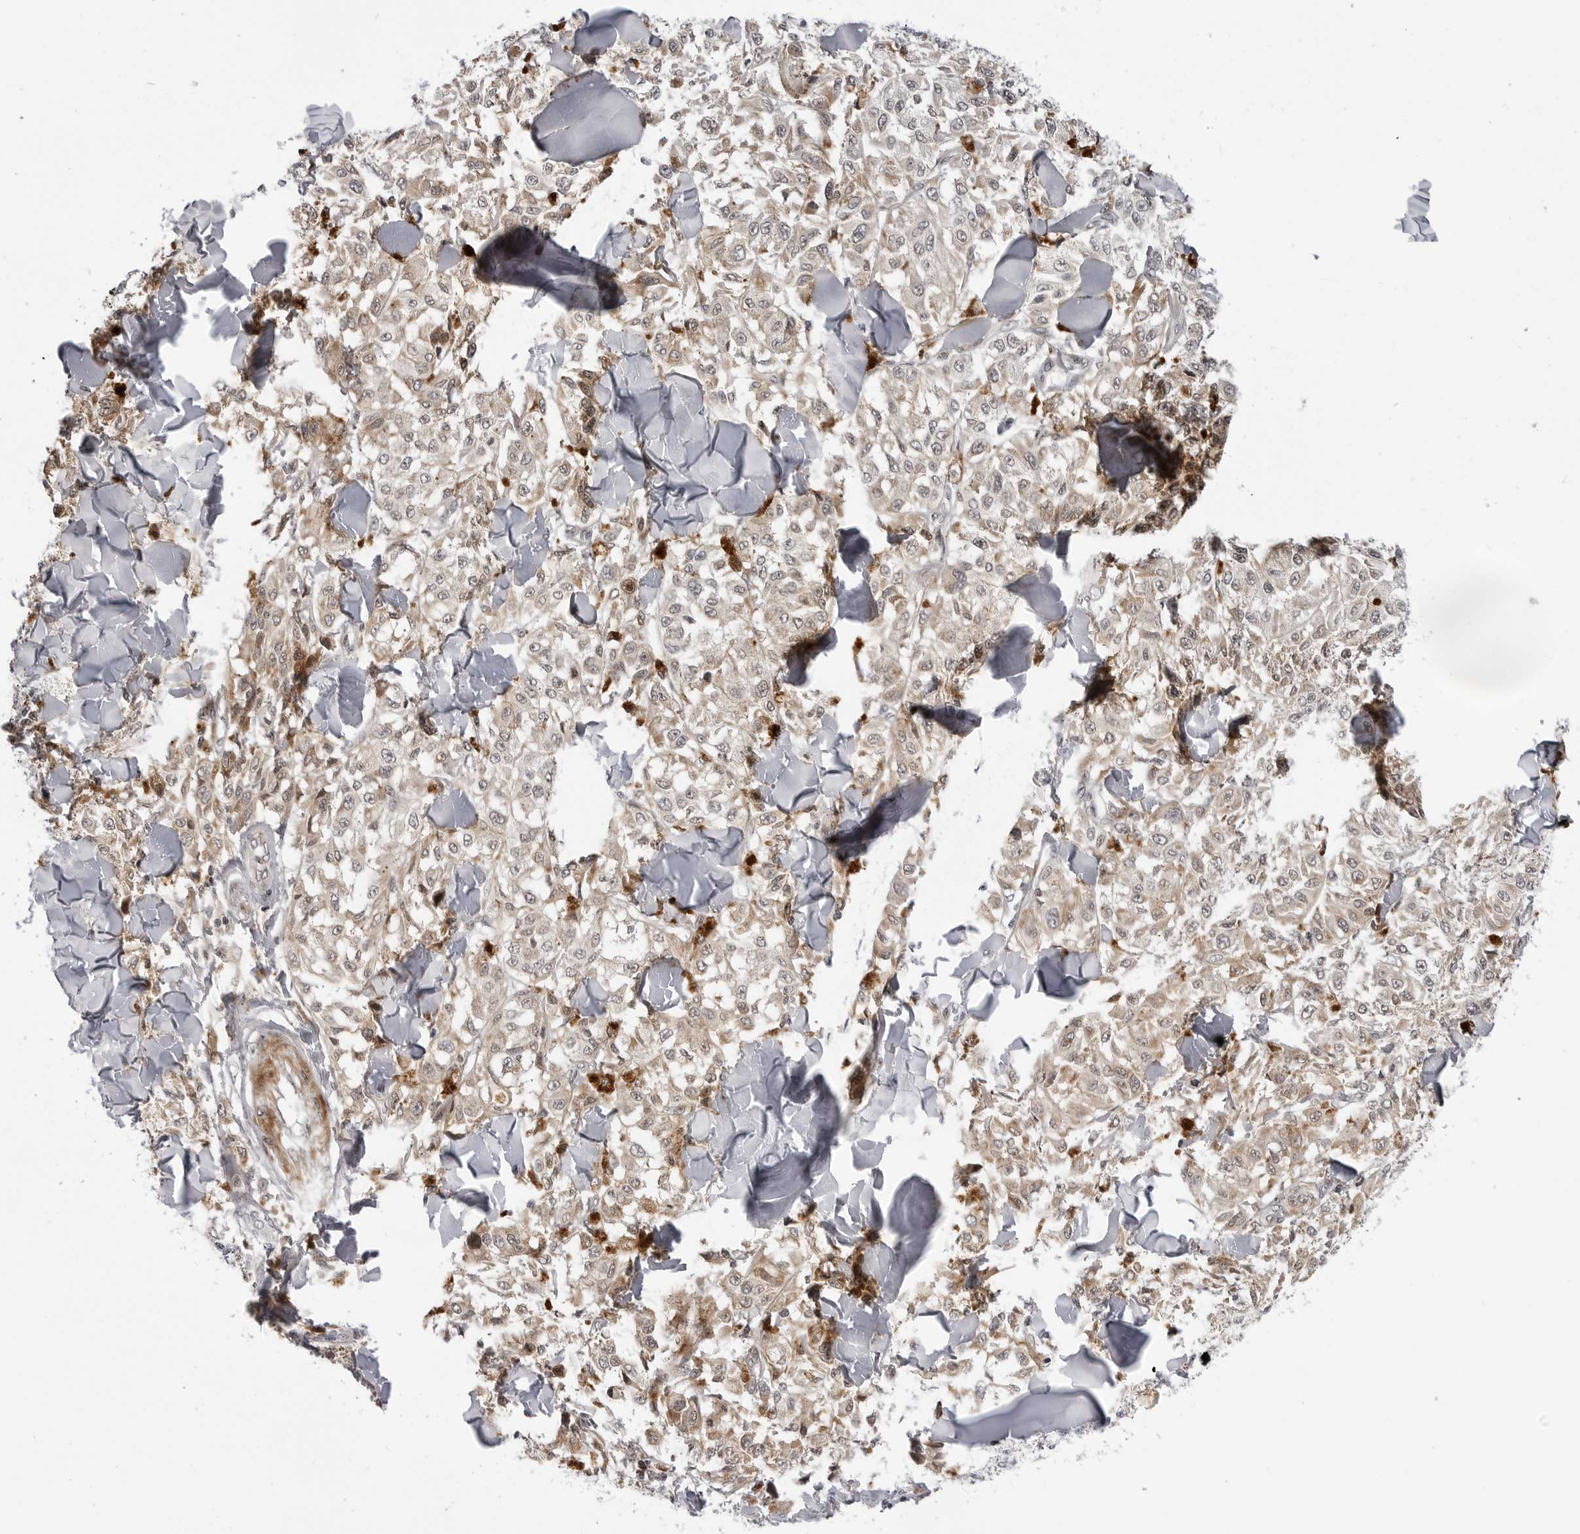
{"staining": {"intensity": "moderate", "quantity": "25%-75%", "location": "cytoplasmic/membranous"}, "tissue": "melanoma", "cell_type": "Tumor cells", "image_type": "cancer", "snomed": [{"axis": "morphology", "description": "Malignant melanoma, NOS"}, {"axis": "topography", "description": "Skin"}], "caption": "This image displays immunohistochemistry (IHC) staining of malignant melanoma, with medium moderate cytoplasmic/membranous expression in approximately 25%-75% of tumor cells.", "gene": "ADAMTS5", "patient": {"sex": "female", "age": 64}}